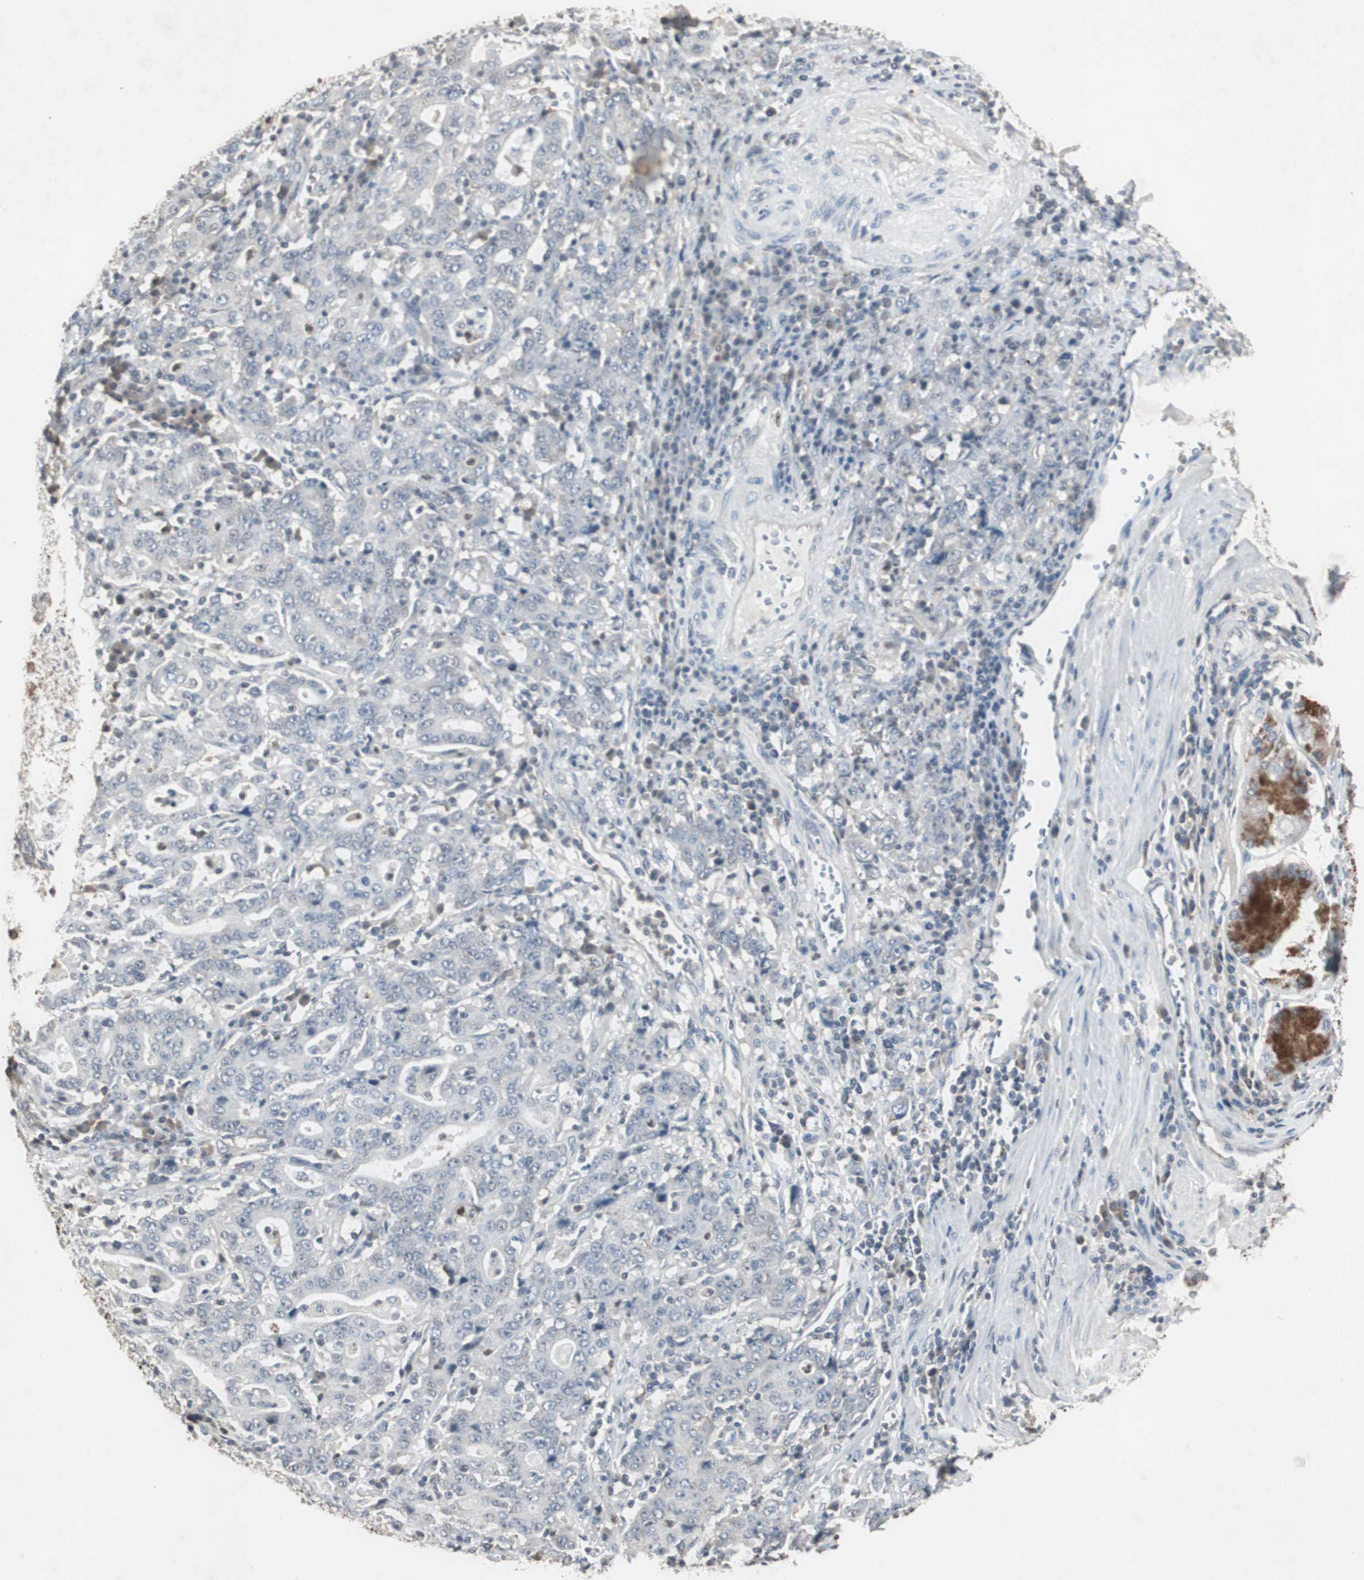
{"staining": {"intensity": "negative", "quantity": "none", "location": "none"}, "tissue": "stomach cancer", "cell_type": "Tumor cells", "image_type": "cancer", "snomed": [{"axis": "morphology", "description": "Normal tissue, NOS"}, {"axis": "morphology", "description": "Adenocarcinoma, NOS"}, {"axis": "topography", "description": "Stomach, upper"}, {"axis": "topography", "description": "Stomach"}], "caption": "DAB immunohistochemical staining of stomach cancer (adenocarcinoma) reveals no significant expression in tumor cells.", "gene": "ADNP2", "patient": {"sex": "male", "age": 59}}